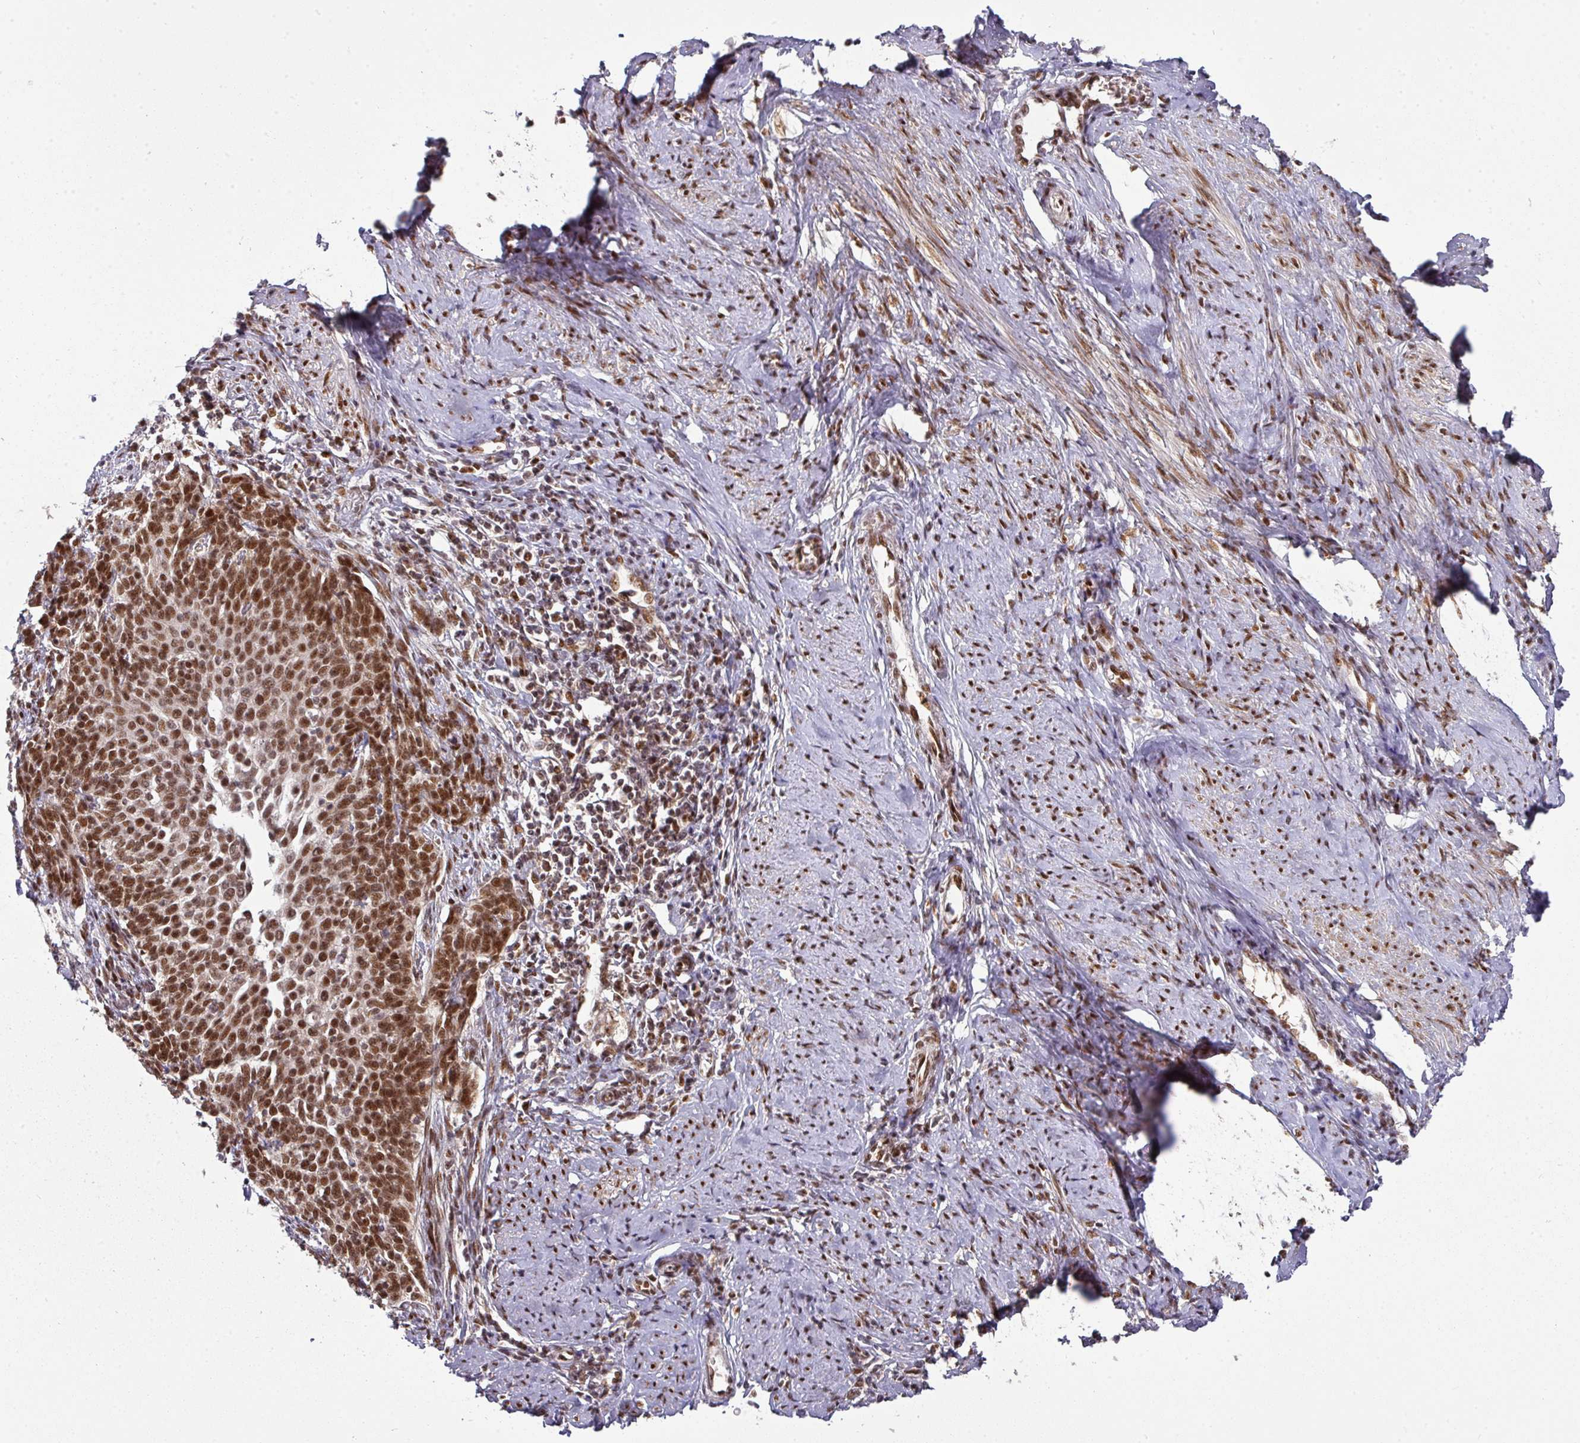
{"staining": {"intensity": "strong", "quantity": ">75%", "location": "nuclear"}, "tissue": "cervical cancer", "cell_type": "Tumor cells", "image_type": "cancer", "snomed": [{"axis": "morphology", "description": "Squamous cell carcinoma, NOS"}, {"axis": "topography", "description": "Cervix"}], "caption": "About >75% of tumor cells in cervical squamous cell carcinoma reveal strong nuclear protein staining as visualized by brown immunohistochemical staining.", "gene": "CIC", "patient": {"sex": "female", "age": 39}}